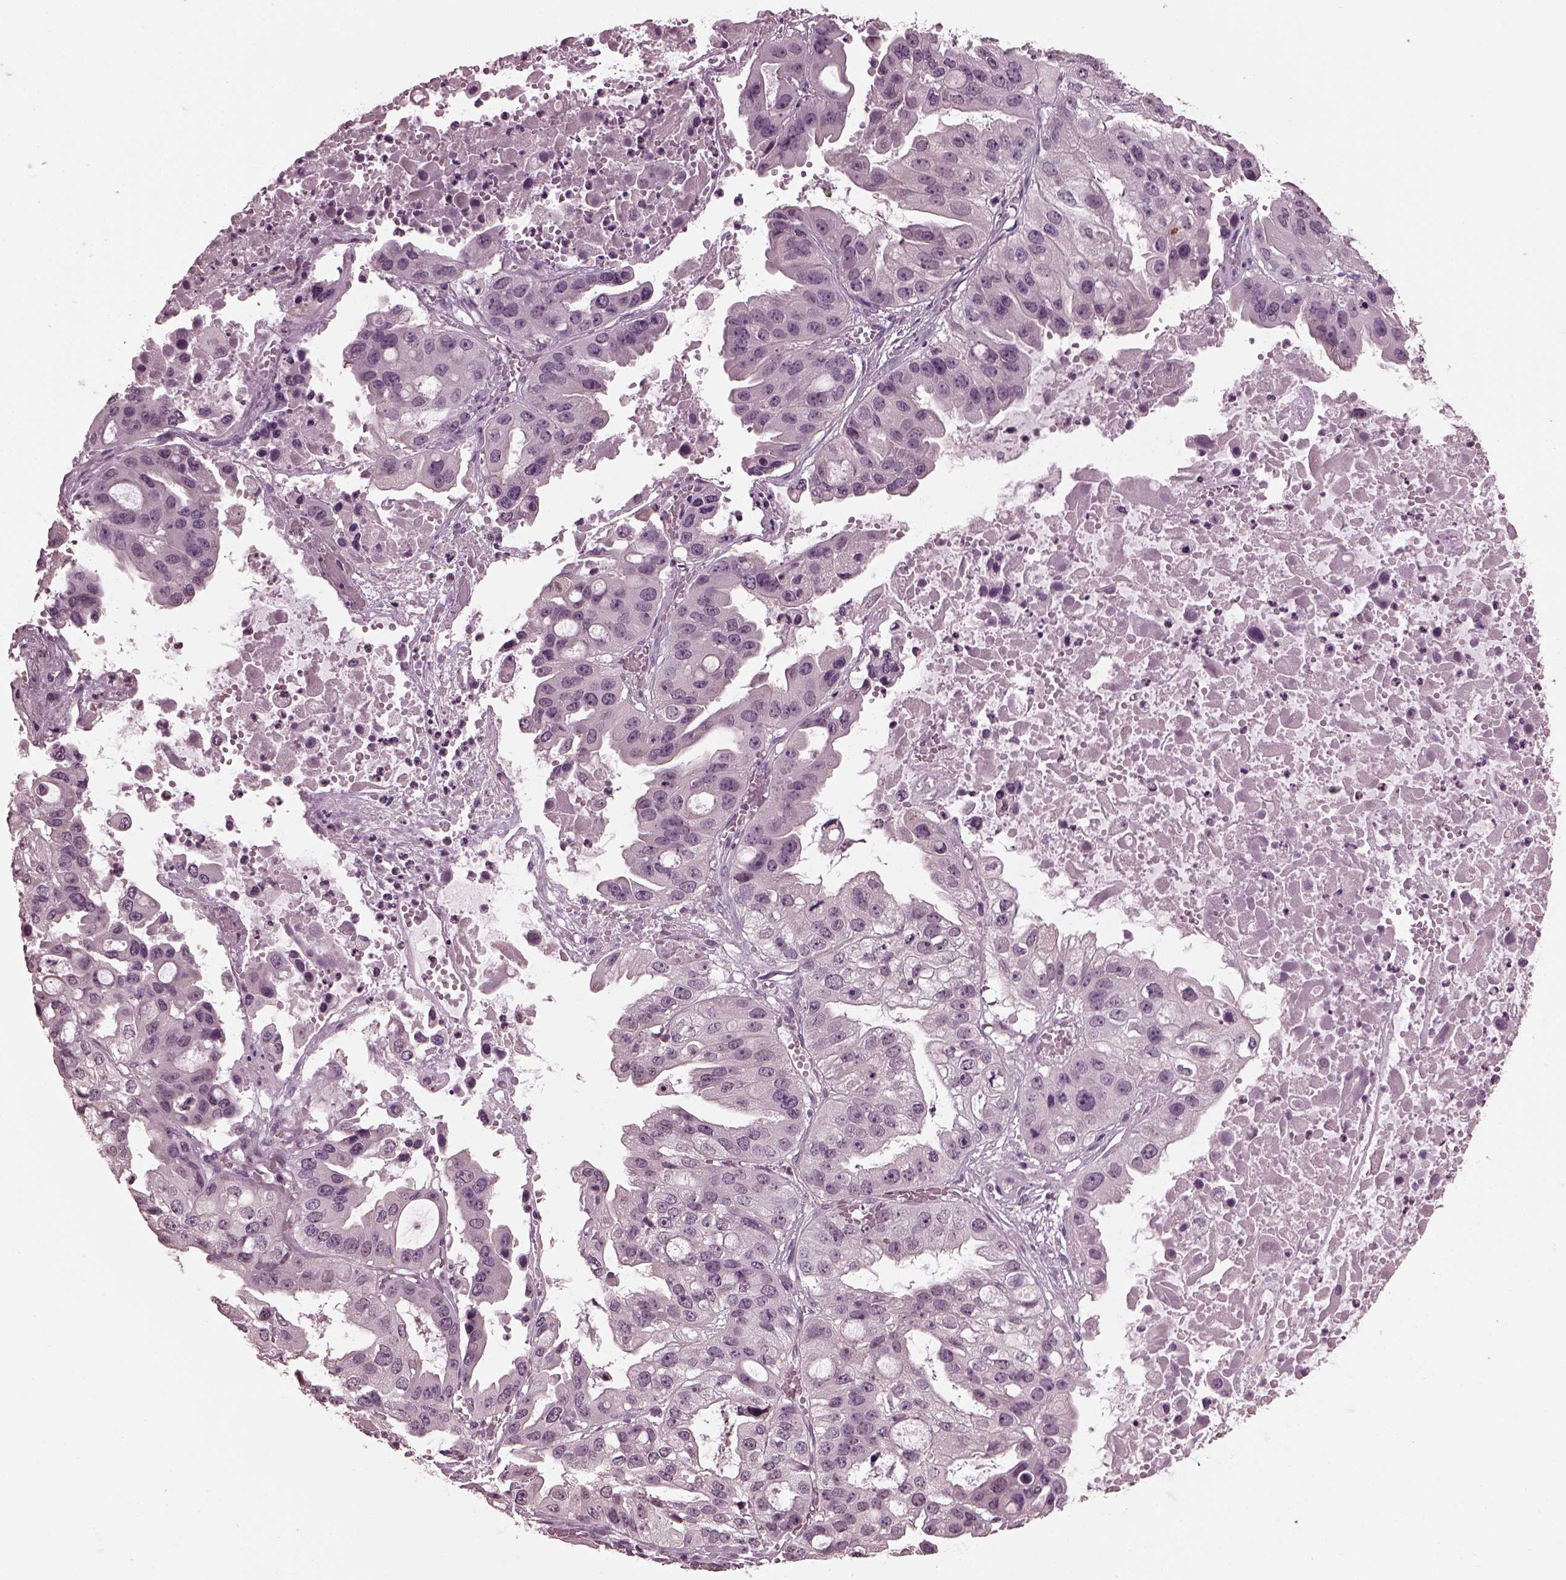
{"staining": {"intensity": "negative", "quantity": "none", "location": "none"}, "tissue": "ovarian cancer", "cell_type": "Tumor cells", "image_type": "cancer", "snomed": [{"axis": "morphology", "description": "Cystadenocarcinoma, serous, NOS"}, {"axis": "topography", "description": "Ovary"}], "caption": "Immunohistochemistry (IHC) histopathology image of neoplastic tissue: ovarian serous cystadenocarcinoma stained with DAB exhibits no significant protein positivity in tumor cells.", "gene": "TSKS", "patient": {"sex": "female", "age": 56}}